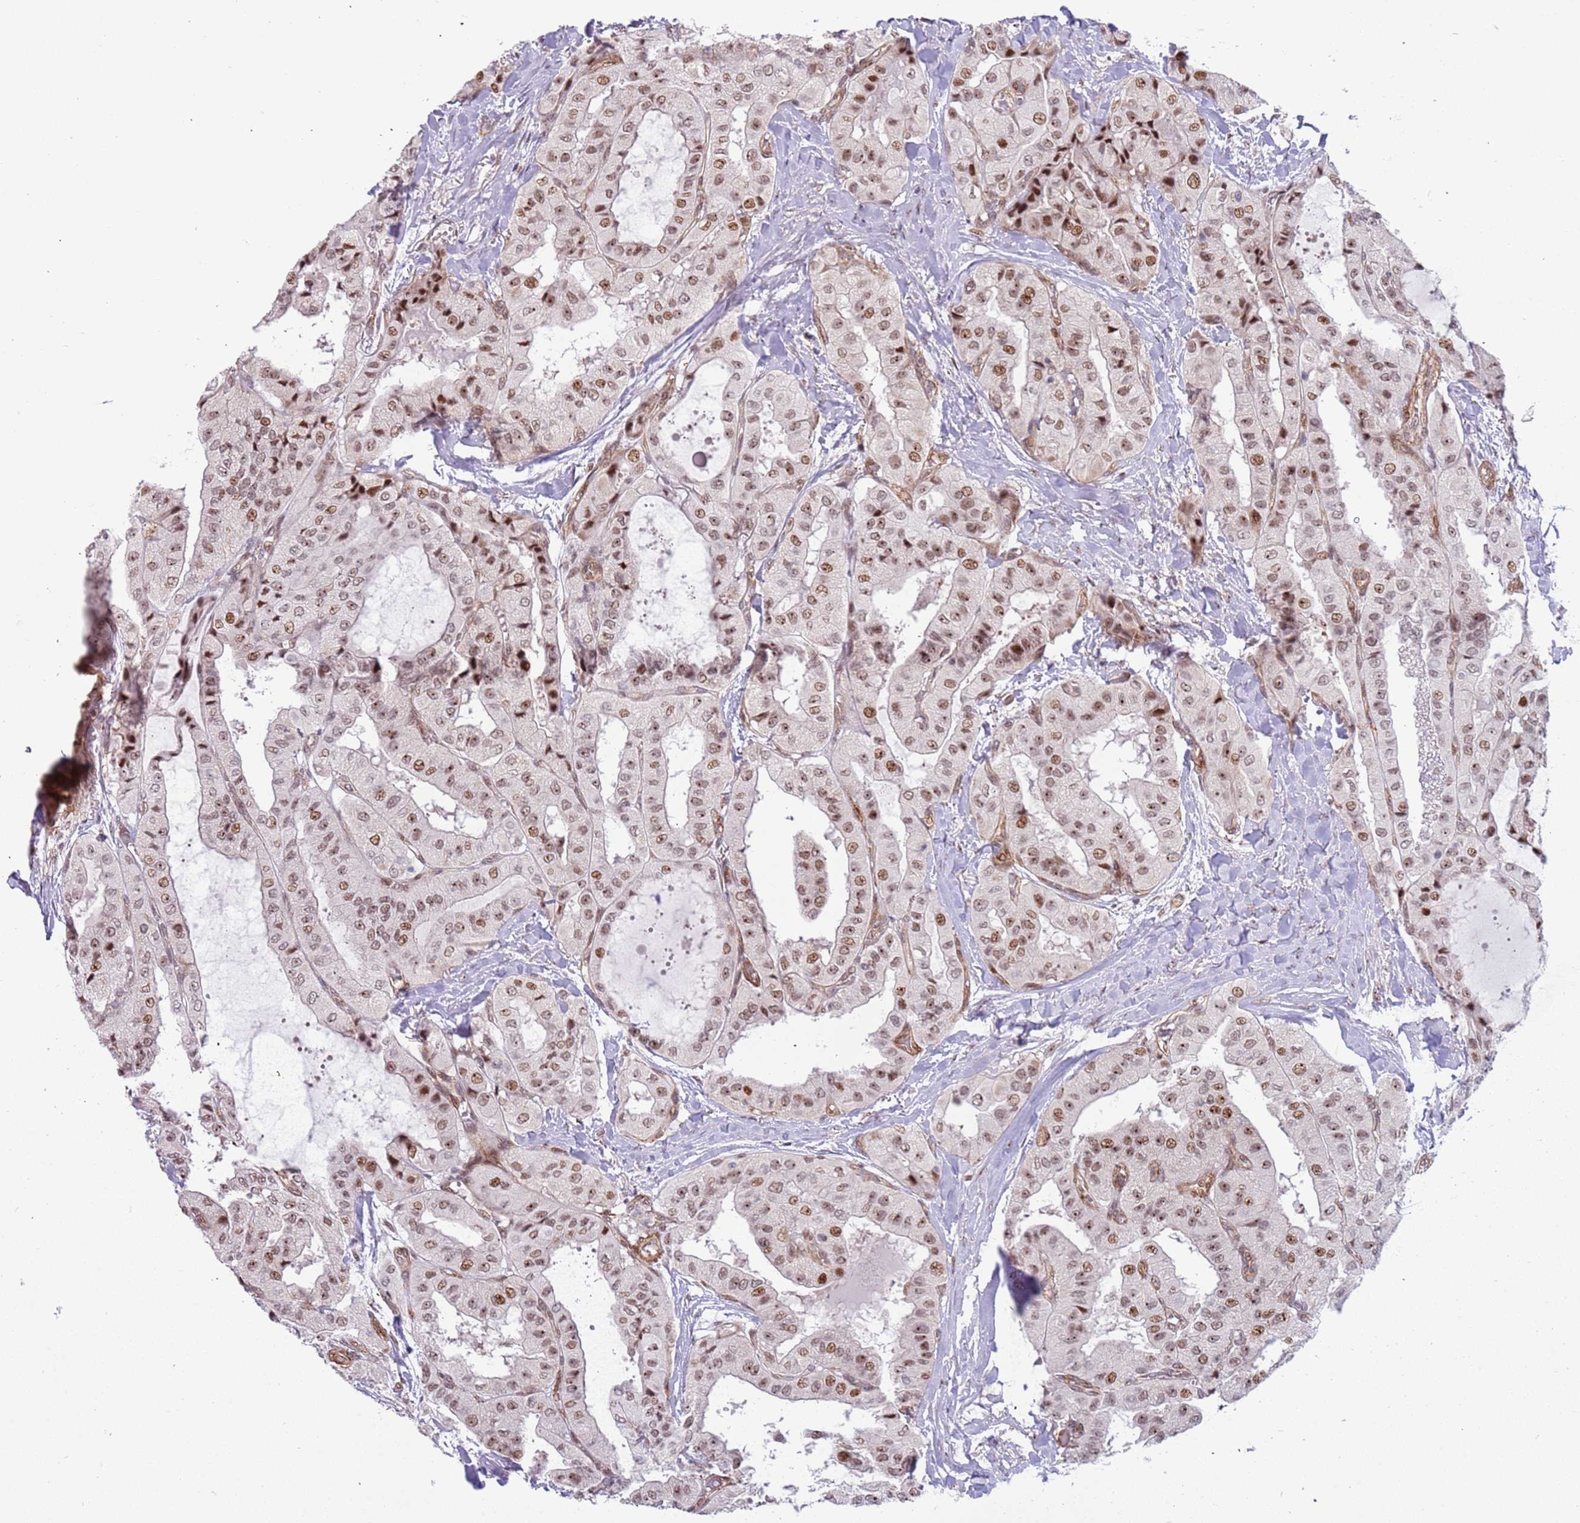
{"staining": {"intensity": "moderate", "quantity": ">75%", "location": "nuclear"}, "tissue": "thyroid cancer", "cell_type": "Tumor cells", "image_type": "cancer", "snomed": [{"axis": "morphology", "description": "Papillary adenocarcinoma, NOS"}, {"axis": "topography", "description": "Thyroid gland"}], "caption": "High-power microscopy captured an IHC histopathology image of thyroid cancer, revealing moderate nuclear positivity in approximately >75% of tumor cells. Using DAB (3,3'-diaminobenzidine) (brown) and hematoxylin (blue) stains, captured at high magnification using brightfield microscopy.", "gene": "LRMDA", "patient": {"sex": "female", "age": 59}}